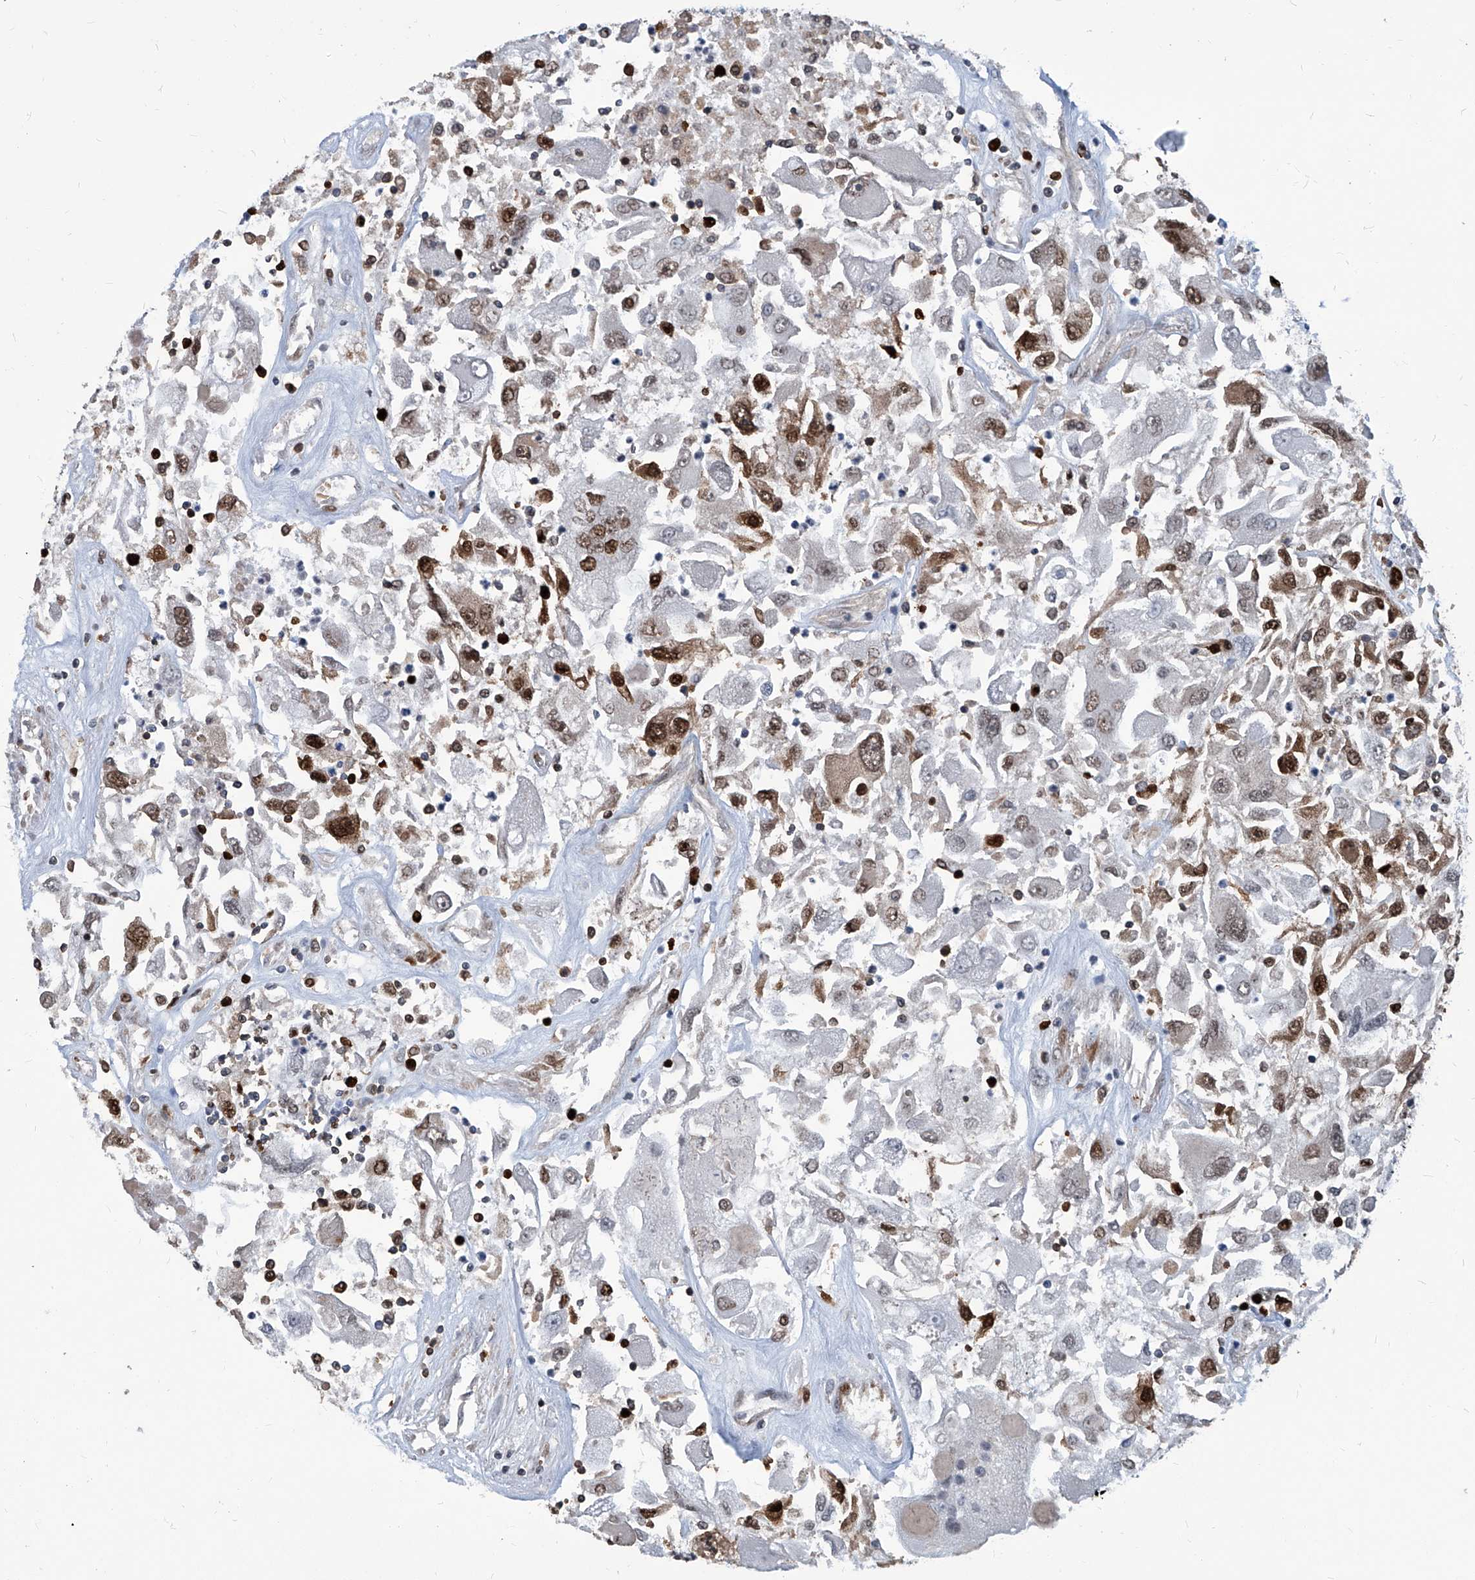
{"staining": {"intensity": "strong", "quantity": "25%-75%", "location": "cytoplasmic/membranous,nuclear"}, "tissue": "renal cancer", "cell_type": "Tumor cells", "image_type": "cancer", "snomed": [{"axis": "morphology", "description": "Adenocarcinoma, NOS"}, {"axis": "topography", "description": "Kidney"}], "caption": "Immunohistochemical staining of renal cancer exhibits high levels of strong cytoplasmic/membranous and nuclear expression in approximately 25%-75% of tumor cells.", "gene": "PCNA", "patient": {"sex": "female", "age": 52}}